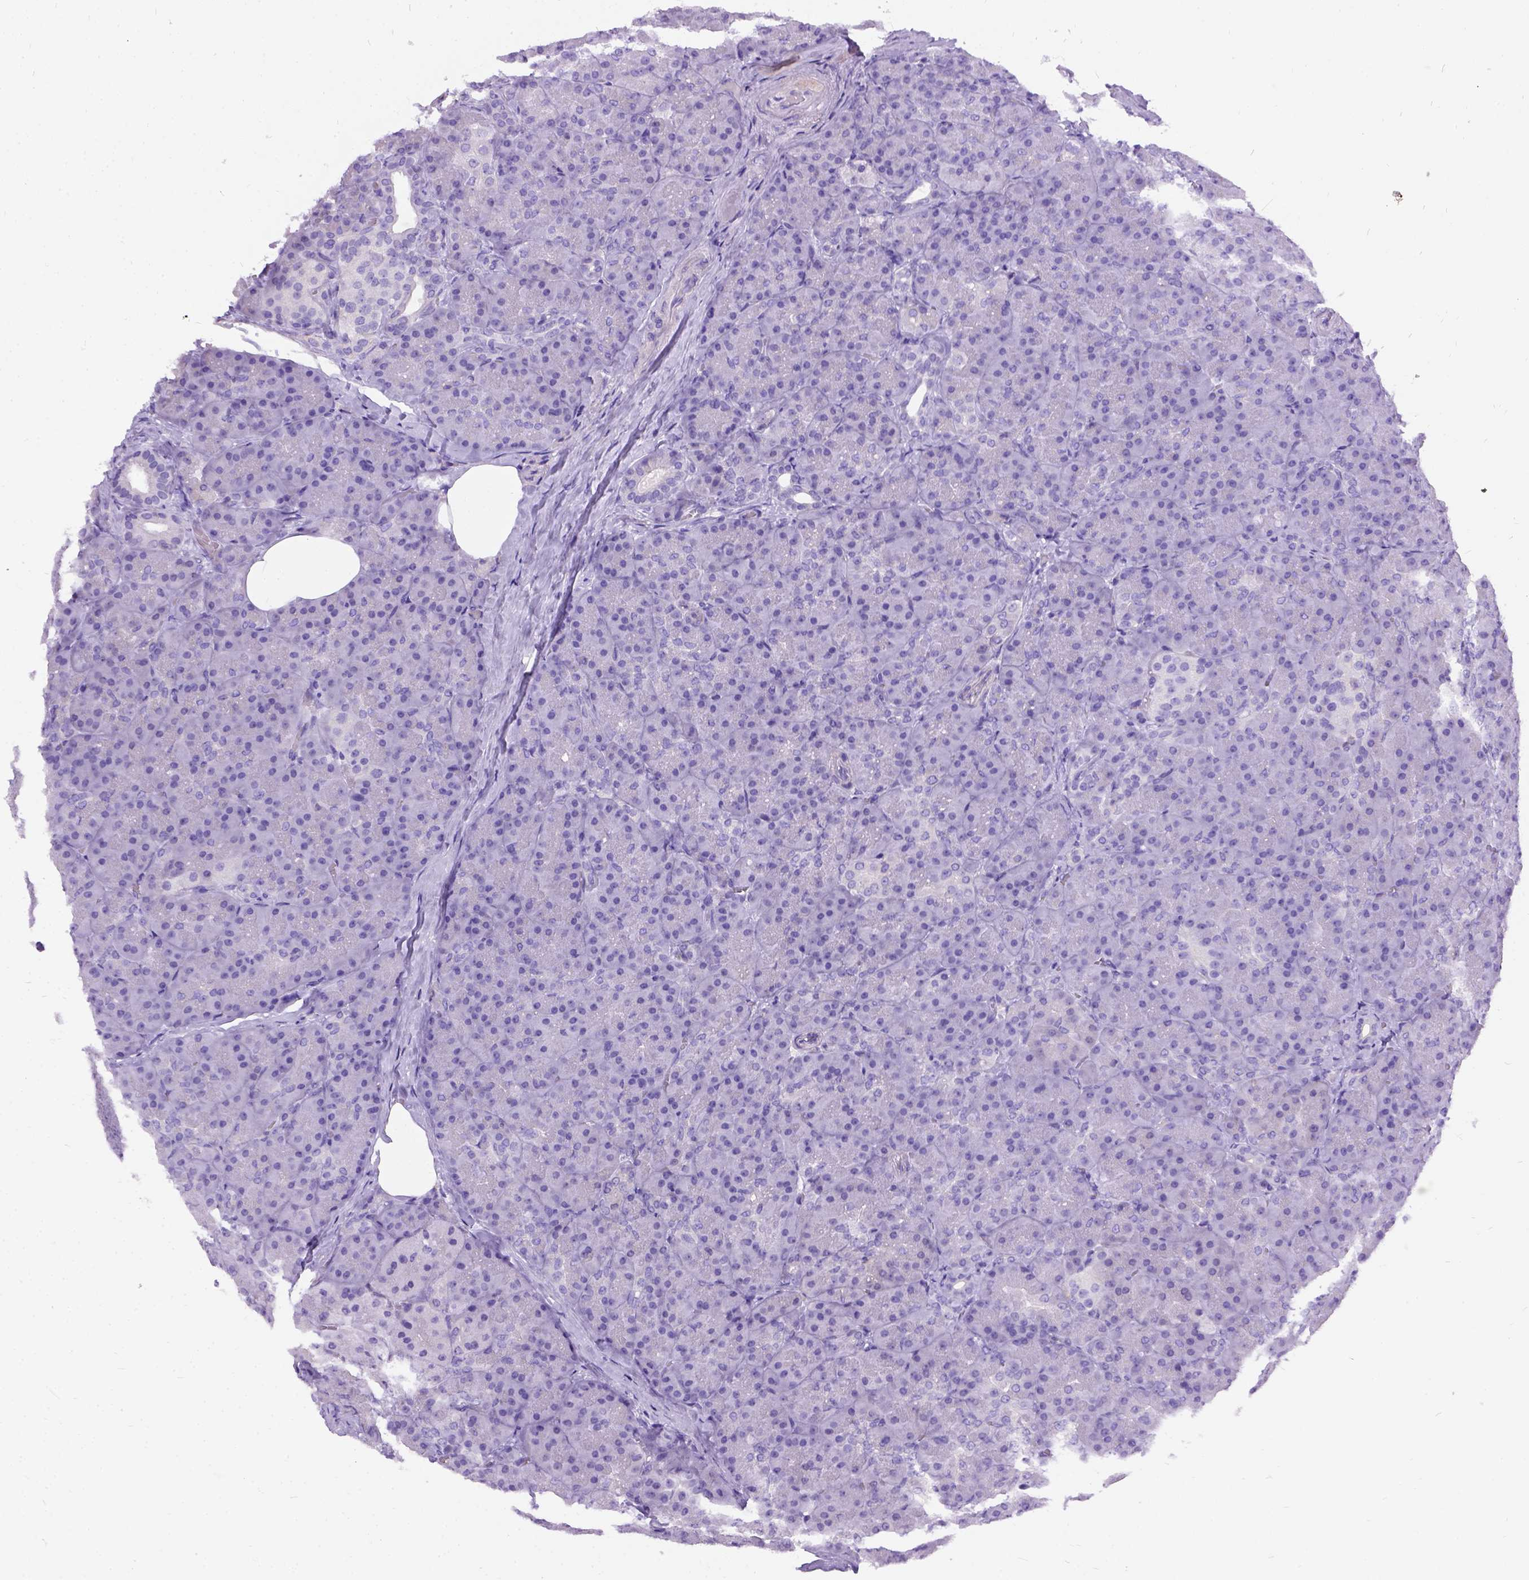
{"staining": {"intensity": "negative", "quantity": "none", "location": "none"}, "tissue": "pancreas", "cell_type": "Exocrine glandular cells", "image_type": "normal", "snomed": [{"axis": "morphology", "description": "Normal tissue, NOS"}, {"axis": "topography", "description": "Pancreas"}], "caption": "Immunohistochemistry (IHC) micrograph of benign pancreas: pancreas stained with DAB demonstrates no significant protein staining in exocrine glandular cells.", "gene": "ENSG00000254979", "patient": {"sex": "male", "age": 57}}